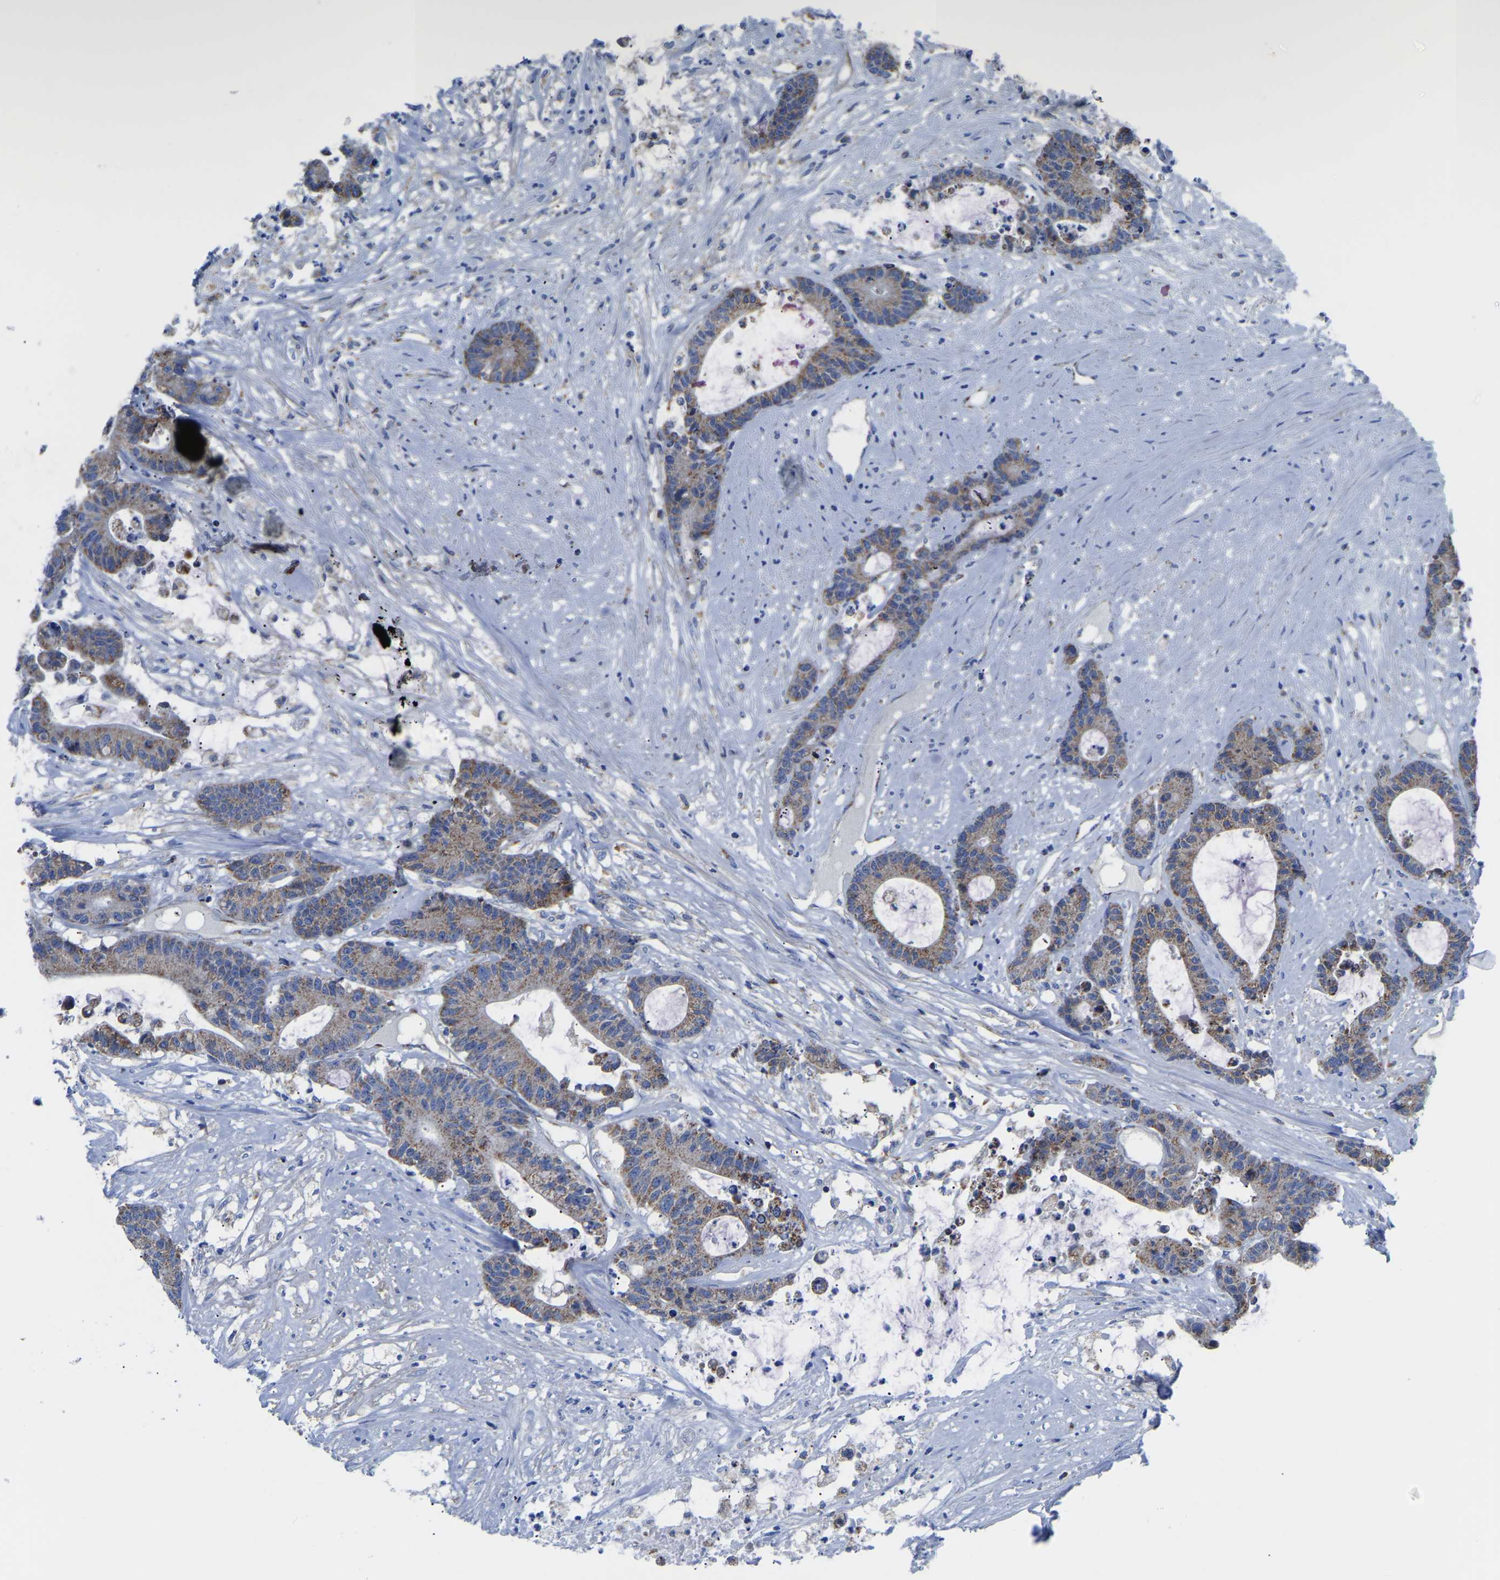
{"staining": {"intensity": "moderate", "quantity": "25%-75%", "location": "cytoplasmic/membranous"}, "tissue": "colorectal cancer", "cell_type": "Tumor cells", "image_type": "cancer", "snomed": [{"axis": "morphology", "description": "Adenocarcinoma, NOS"}, {"axis": "topography", "description": "Colon"}], "caption": "Immunohistochemistry staining of colorectal cancer, which reveals medium levels of moderate cytoplasmic/membranous expression in about 25%-75% of tumor cells indicating moderate cytoplasmic/membranous protein expression. The staining was performed using DAB (3,3'-diaminobenzidine) (brown) for protein detection and nuclei were counterstained in hematoxylin (blue).", "gene": "ETFA", "patient": {"sex": "female", "age": 84}}